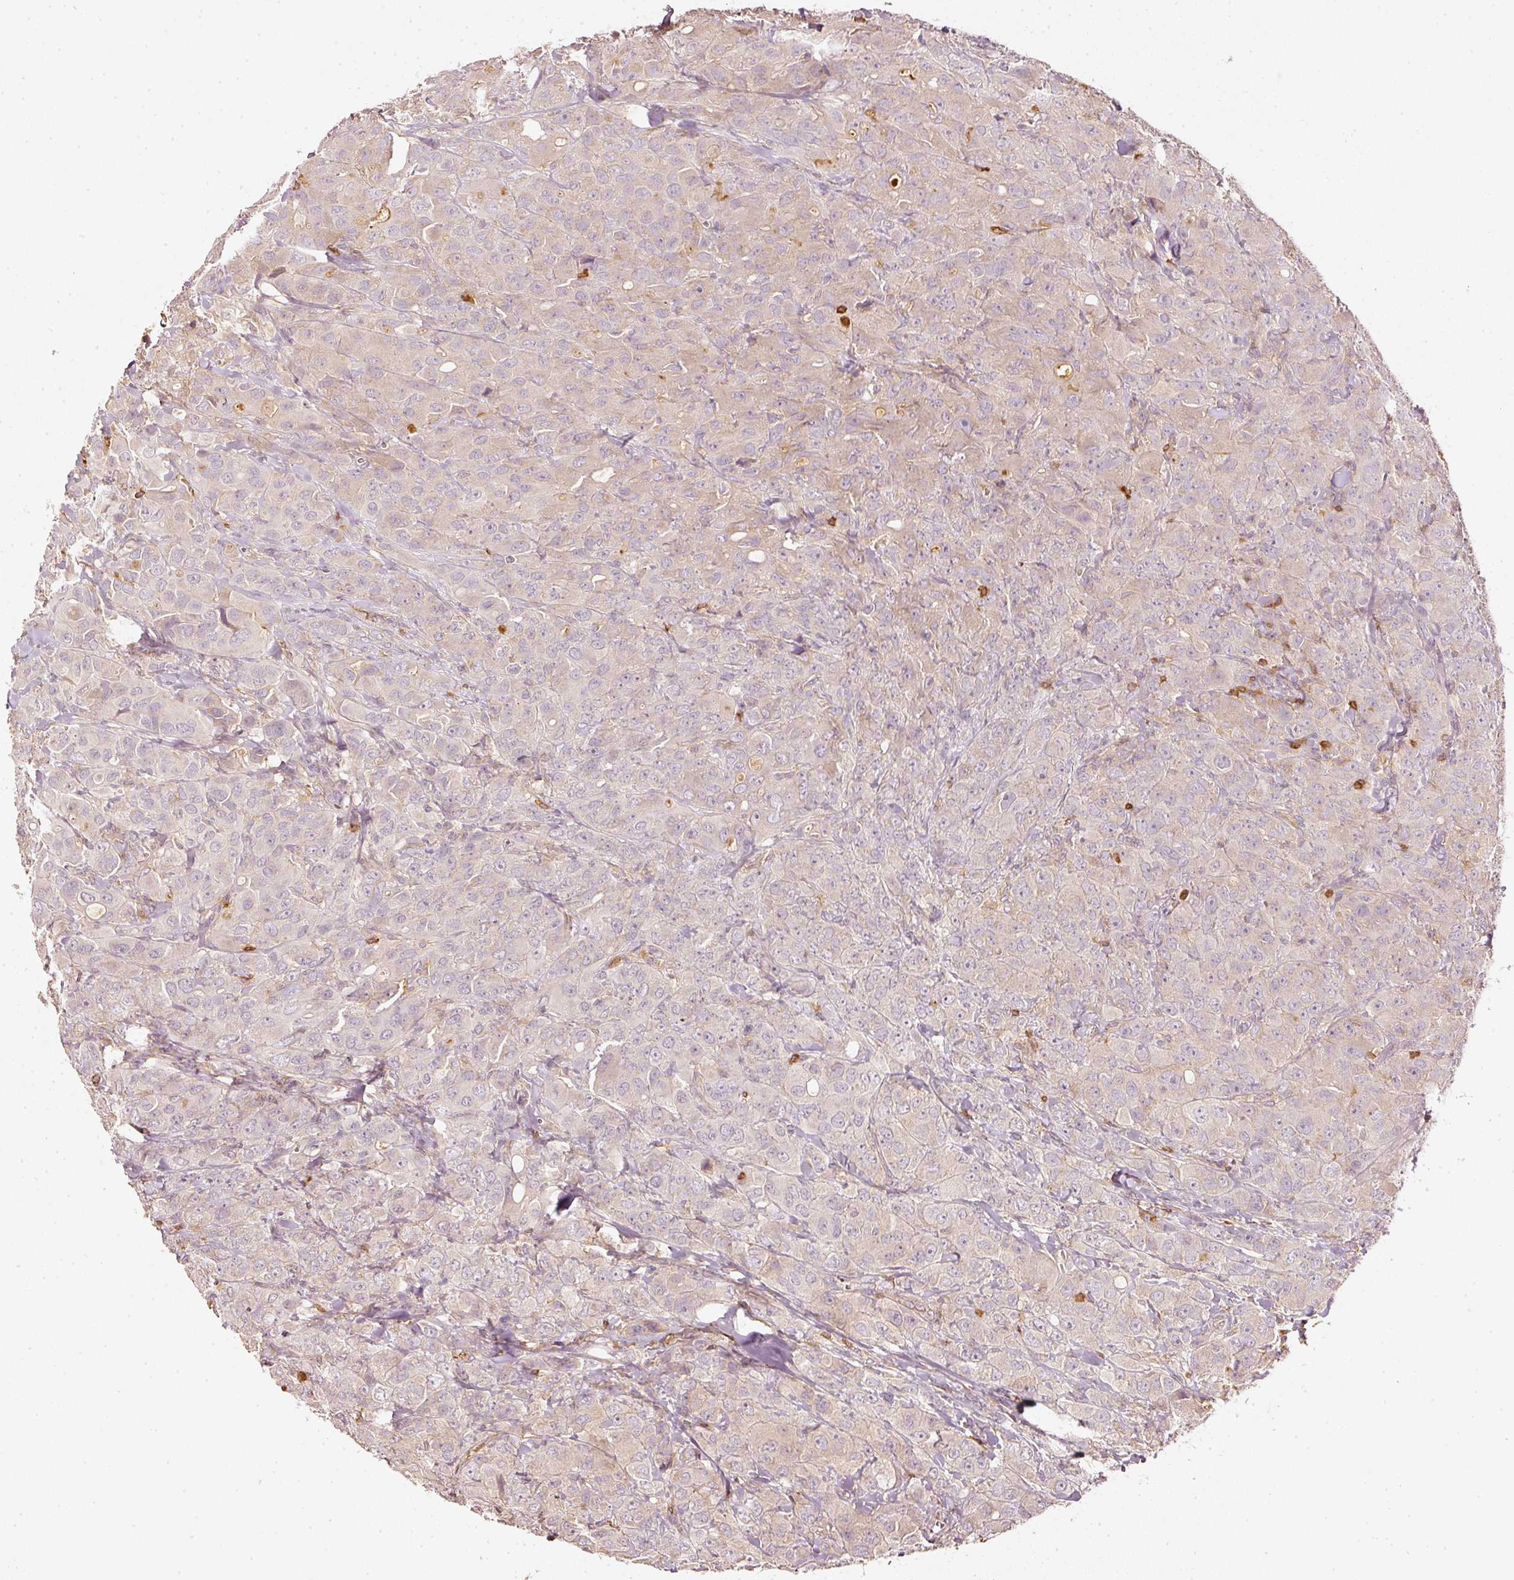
{"staining": {"intensity": "weak", "quantity": "<25%", "location": "cytoplasmic/membranous"}, "tissue": "breast cancer", "cell_type": "Tumor cells", "image_type": "cancer", "snomed": [{"axis": "morphology", "description": "Duct carcinoma"}, {"axis": "topography", "description": "Breast"}], "caption": "DAB immunohistochemical staining of breast cancer (intraductal carcinoma) shows no significant staining in tumor cells.", "gene": "EVL", "patient": {"sex": "female", "age": 43}}